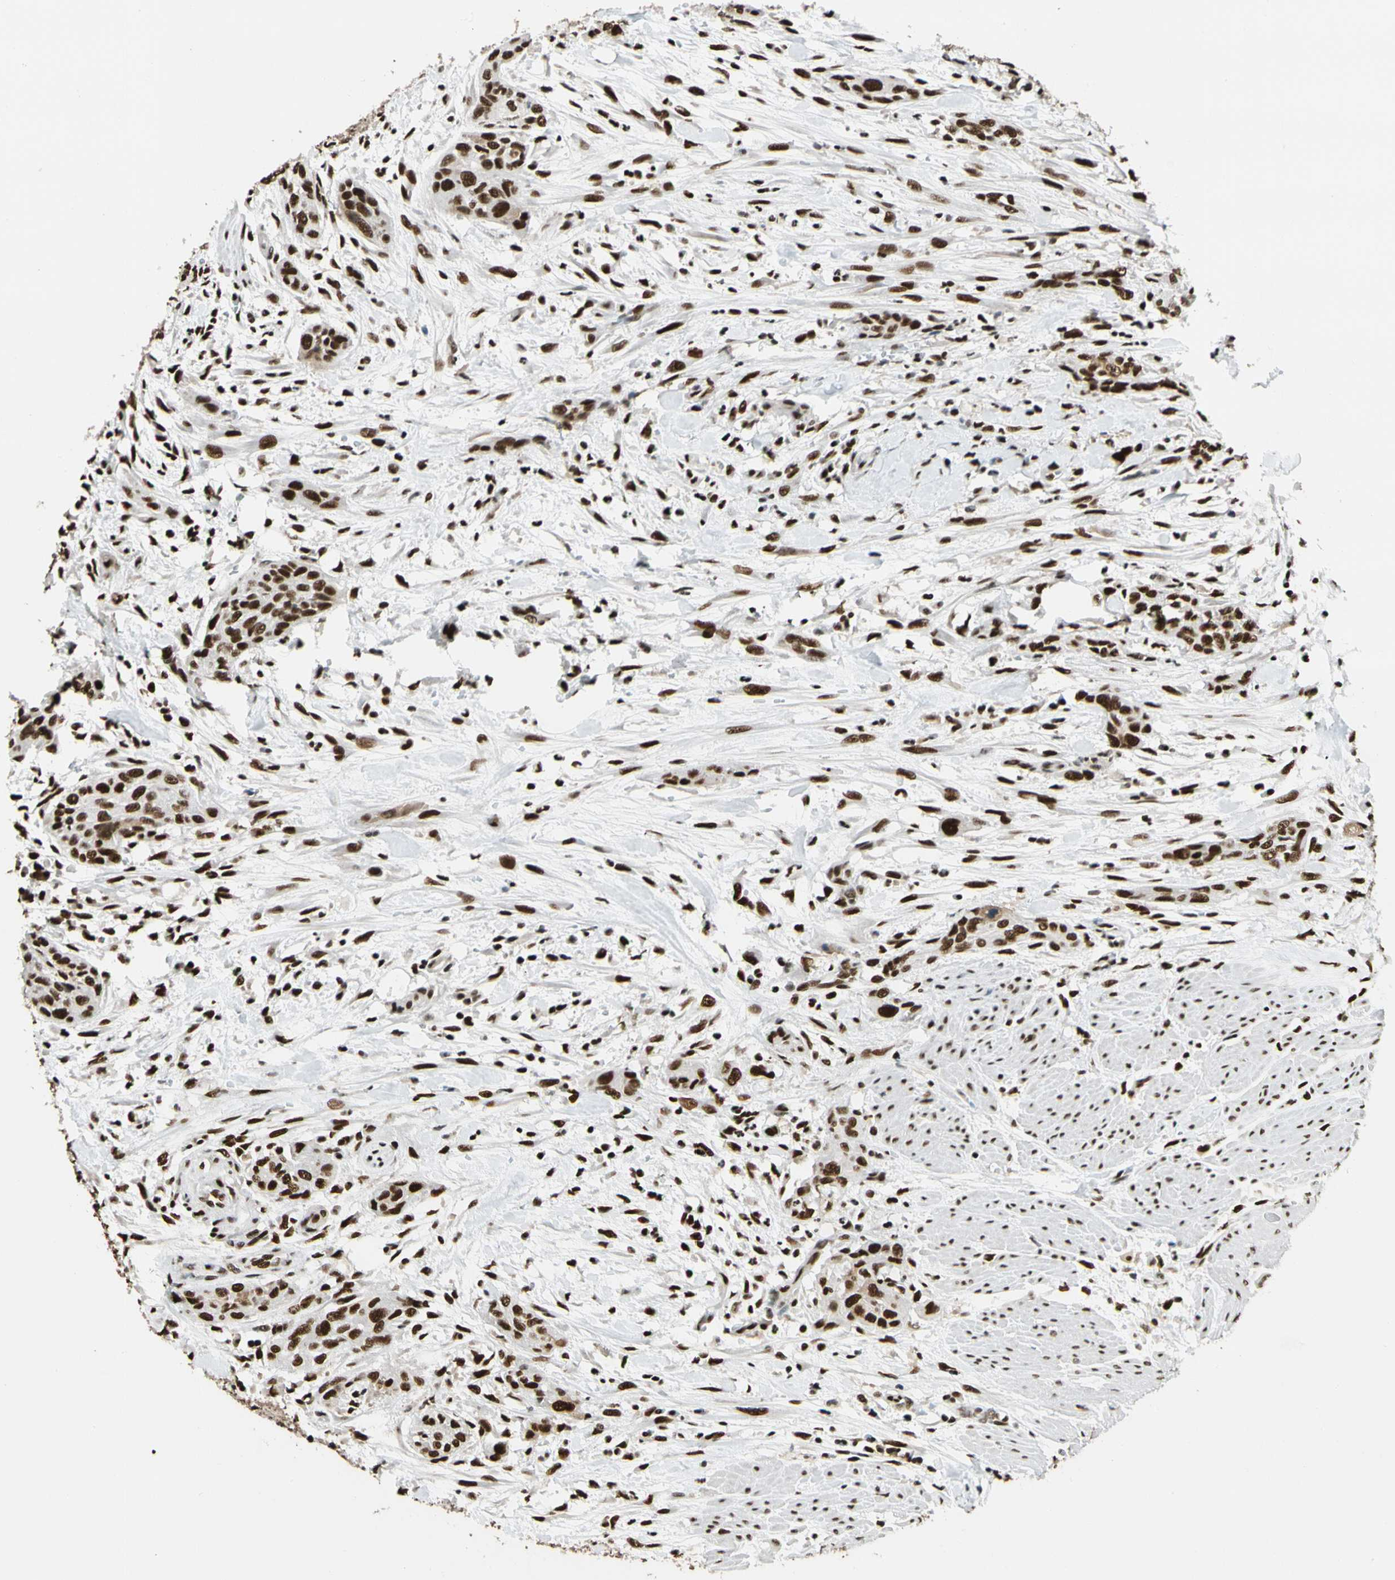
{"staining": {"intensity": "strong", "quantity": ">75%", "location": "nuclear"}, "tissue": "urothelial cancer", "cell_type": "Tumor cells", "image_type": "cancer", "snomed": [{"axis": "morphology", "description": "Urothelial carcinoma, High grade"}, {"axis": "topography", "description": "Urinary bladder"}], "caption": "IHC histopathology image of neoplastic tissue: human urothelial cancer stained using immunohistochemistry demonstrates high levels of strong protein expression localized specifically in the nuclear of tumor cells, appearing as a nuclear brown color.", "gene": "CDK12", "patient": {"sex": "male", "age": 35}}